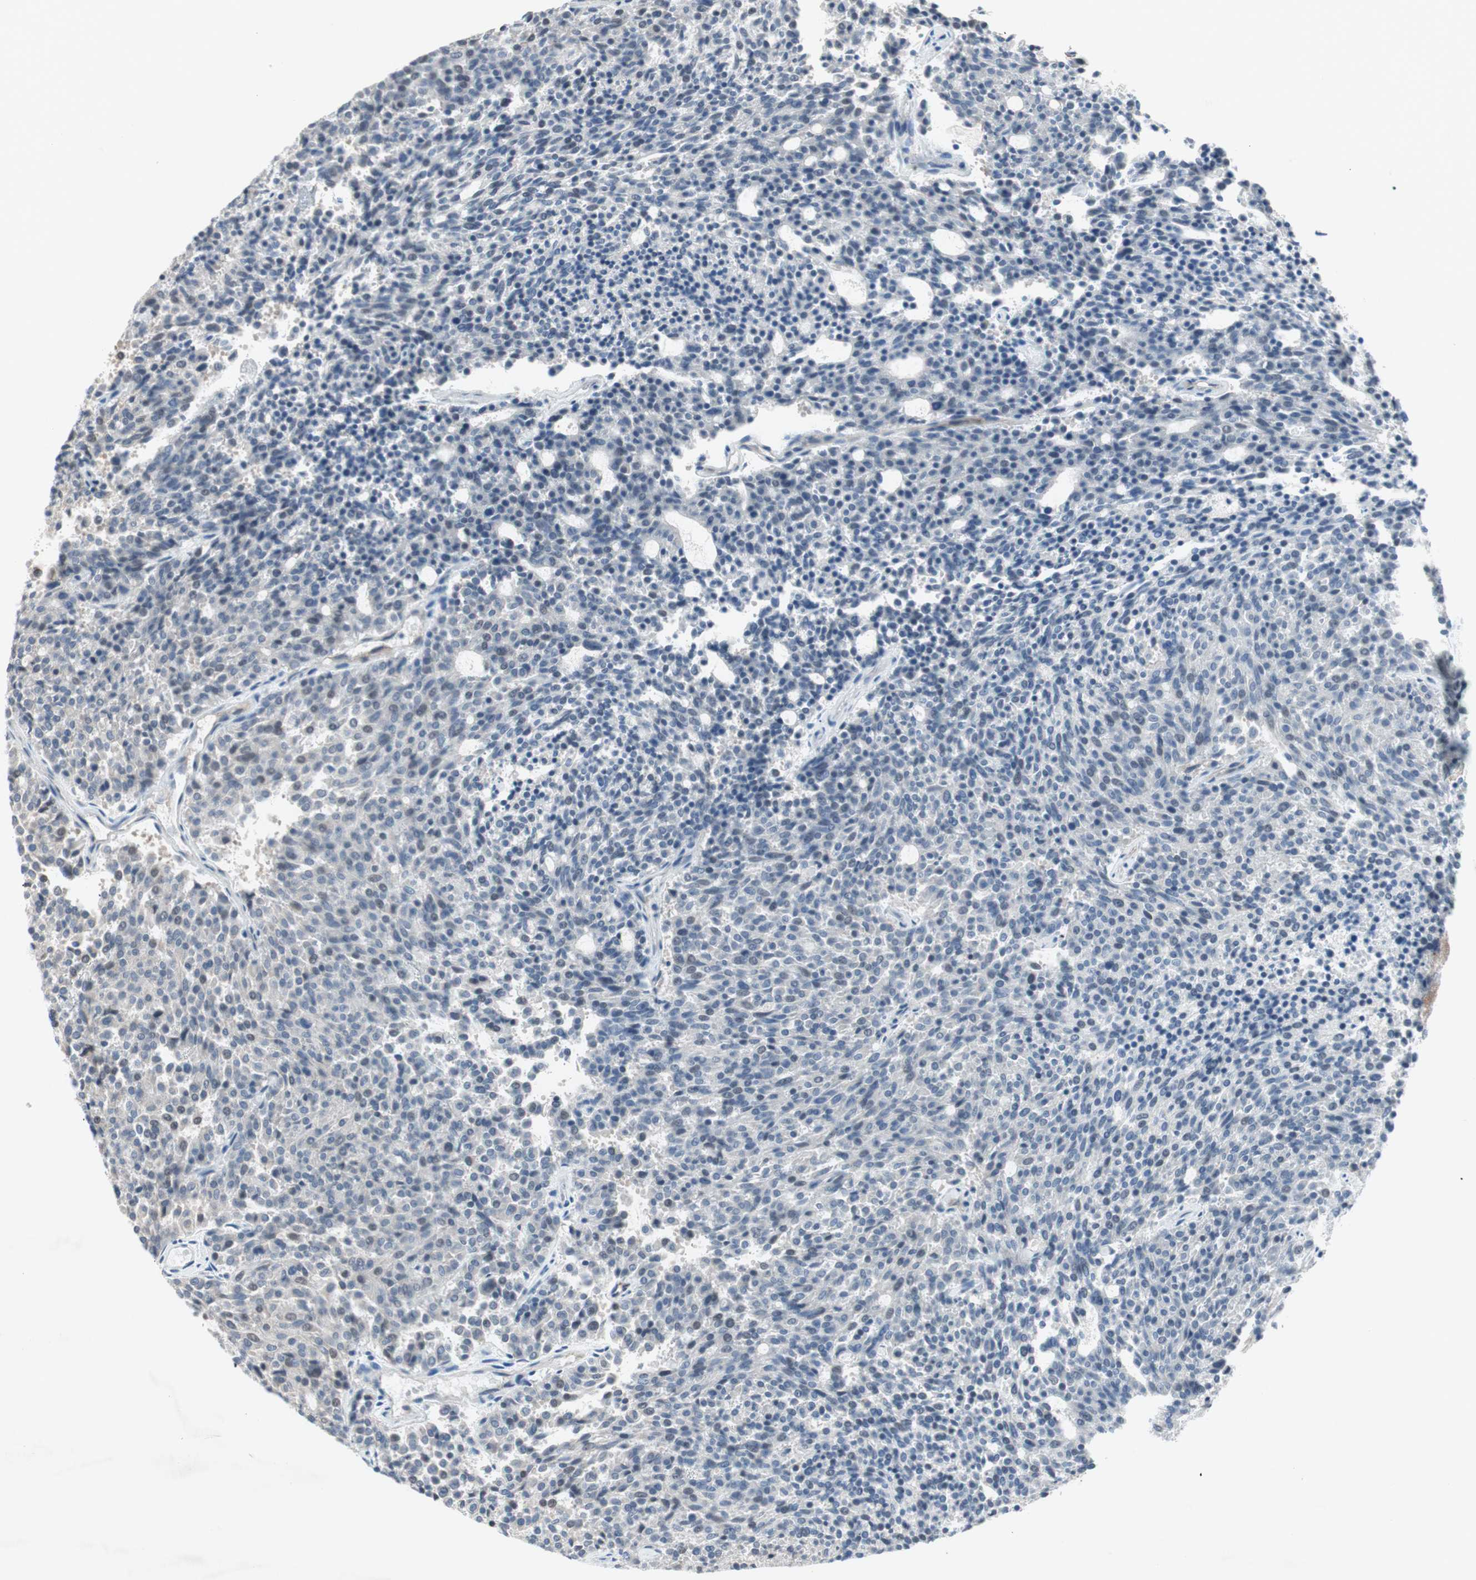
{"staining": {"intensity": "negative", "quantity": "none", "location": "none"}, "tissue": "carcinoid", "cell_type": "Tumor cells", "image_type": "cancer", "snomed": [{"axis": "morphology", "description": "Carcinoid, malignant, NOS"}, {"axis": "topography", "description": "Pancreas"}], "caption": "Immunohistochemistry image of carcinoid stained for a protein (brown), which demonstrates no positivity in tumor cells.", "gene": "ITGB4", "patient": {"sex": "female", "age": 54}}